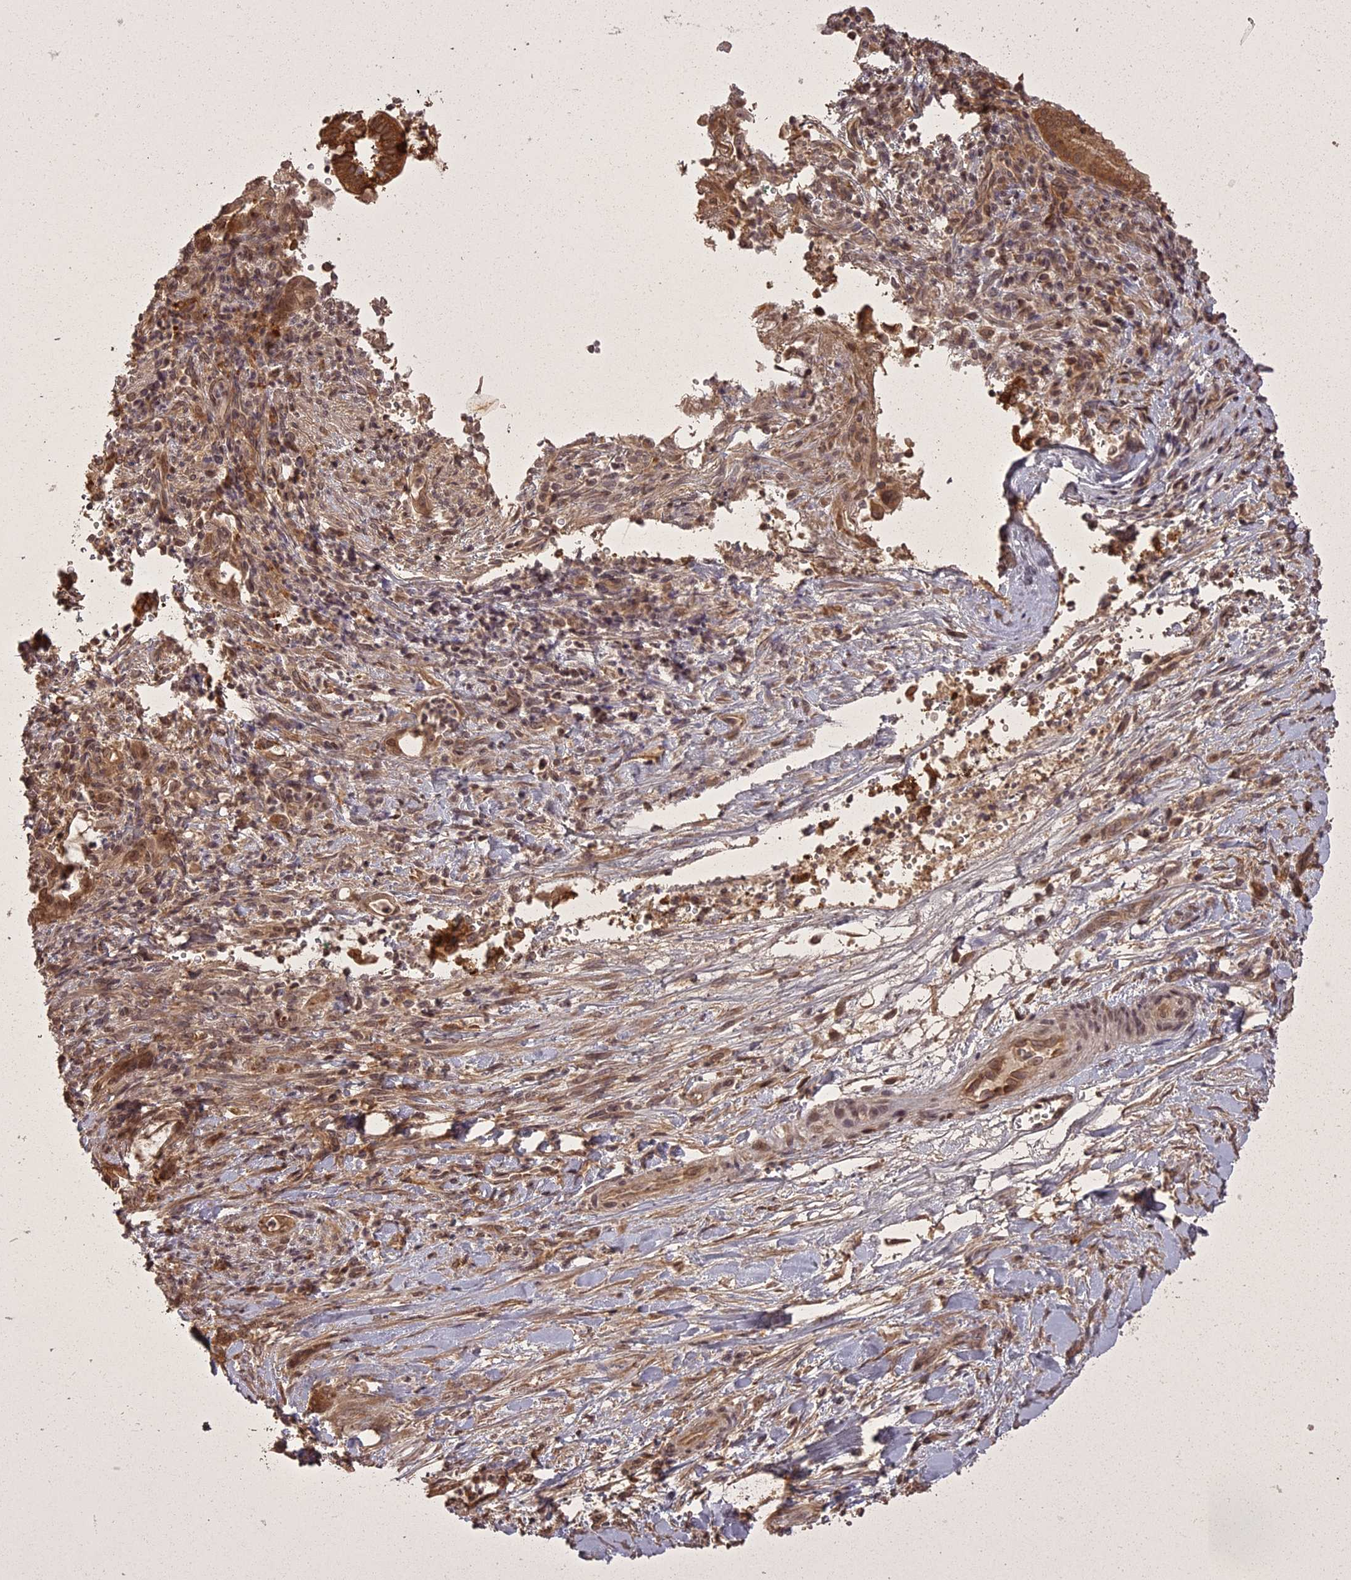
{"staining": {"intensity": "moderate", "quantity": ">75%", "location": "cytoplasmic/membranous"}, "tissue": "pancreatic cancer", "cell_type": "Tumor cells", "image_type": "cancer", "snomed": [{"axis": "morphology", "description": "Normal tissue, NOS"}, {"axis": "morphology", "description": "Adenocarcinoma, NOS"}, {"axis": "topography", "description": "Pancreas"}], "caption": "The photomicrograph exhibits immunohistochemical staining of pancreatic cancer. There is moderate cytoplasmic/membranous expression is identified in about >75% of tumor cells.", "gene": "ING5", "patient": {"sex": "female", "age": 55}}